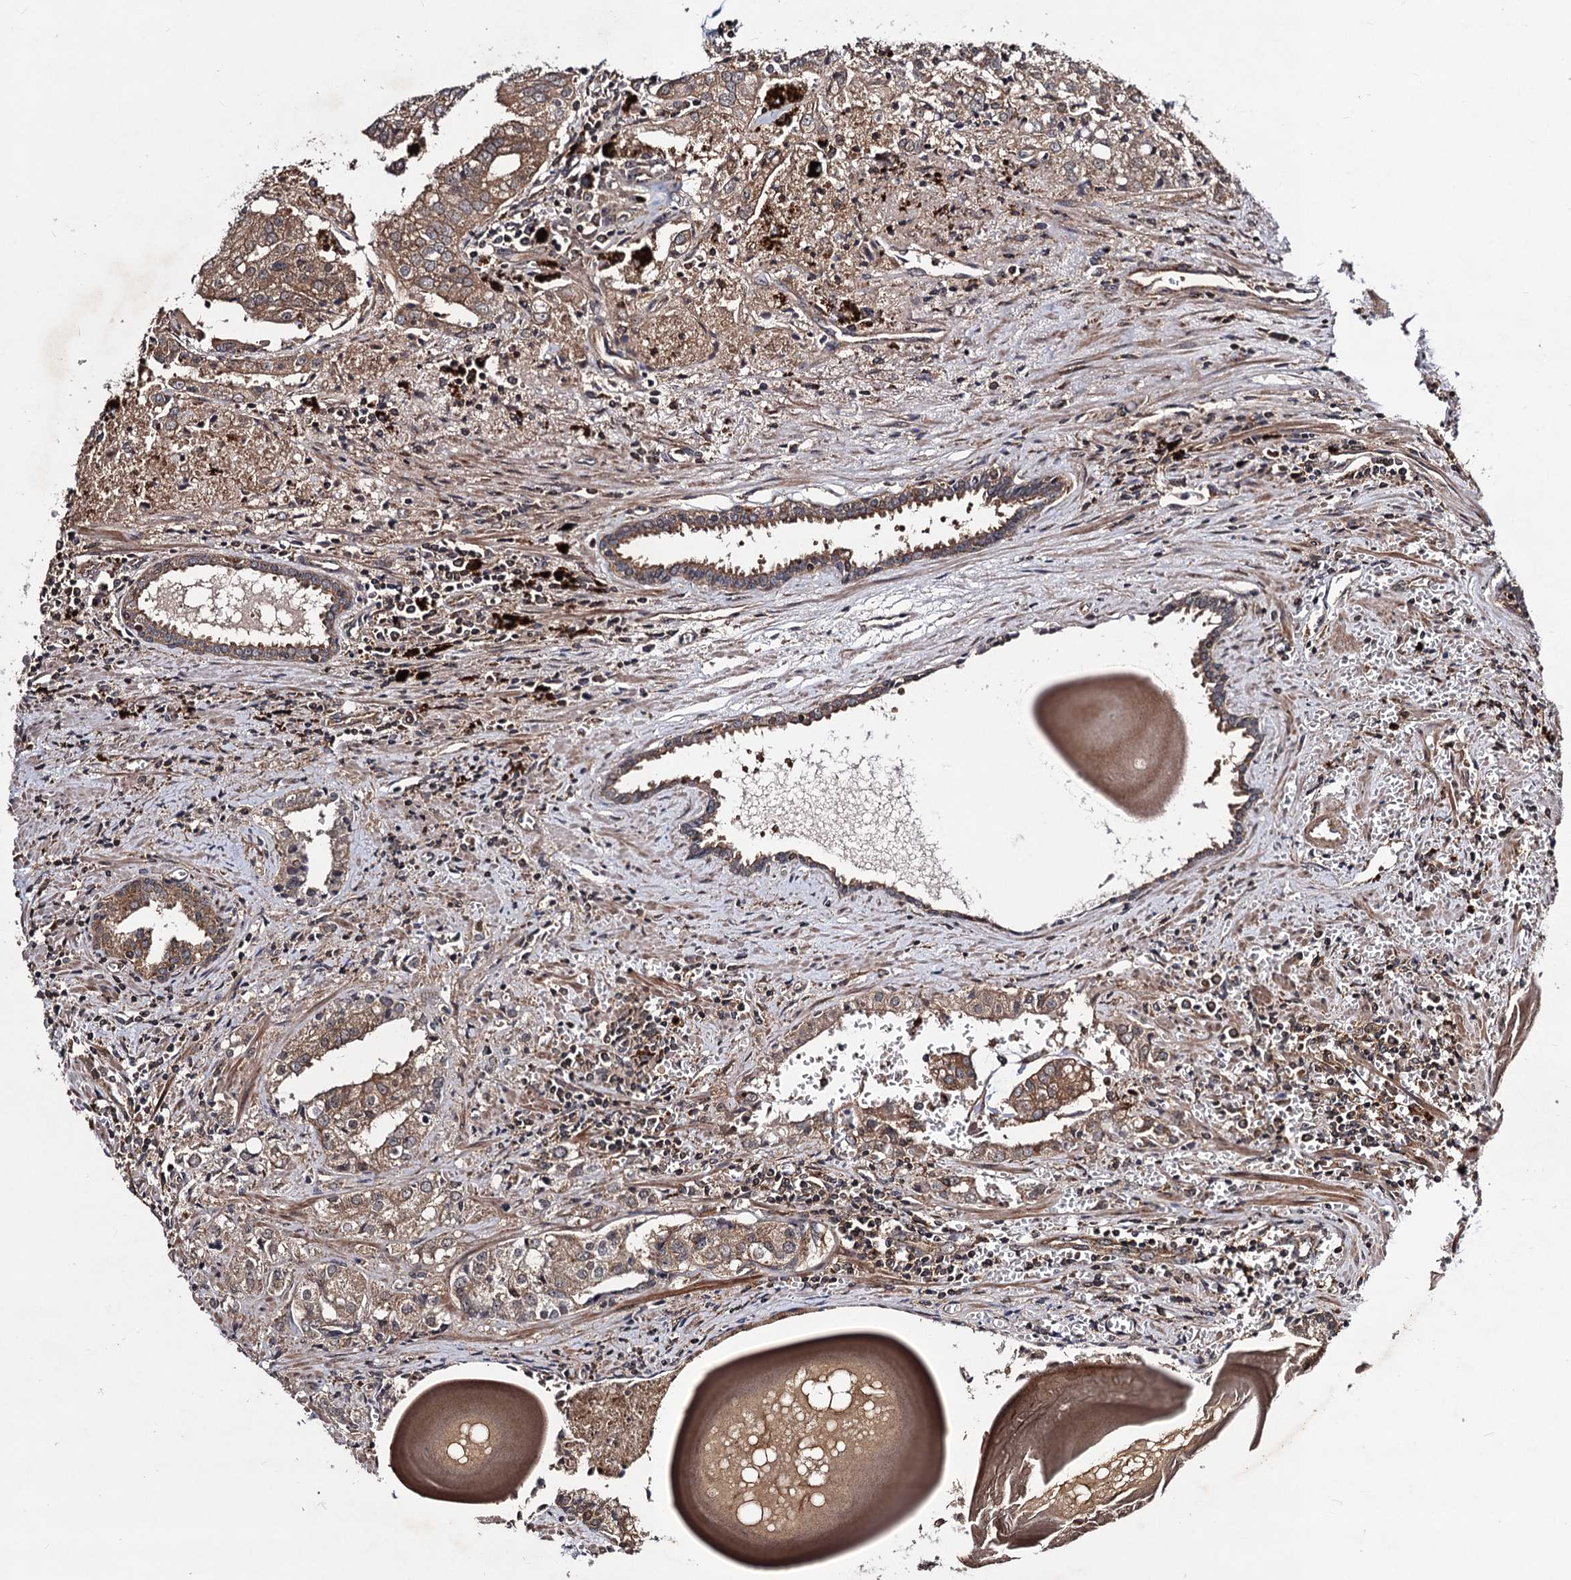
{"staining": {"intensity": "moderate", "quantity": ">75%", "location": "cytoplasmic/membranous"}, "tissue": "prostate cancer", "cell_type": "Tumor cells", "image_type": "cancer", "snomed": [{"axis": "morphology", "description": "Adenocarcinoma, High grade"}, {"axis": "topography", "description": "Prostate"}], "caption": "Moderate cytoplasmic/membranous positivity is appreciated in approximately >75% of tumor cells in adenocarcinoma (high-grade) (prostate). (Brightfield microscopy of DAB IHC at high magnification).", "gene": "KXD1", "patient": {"sex": "male", "age": 68}}